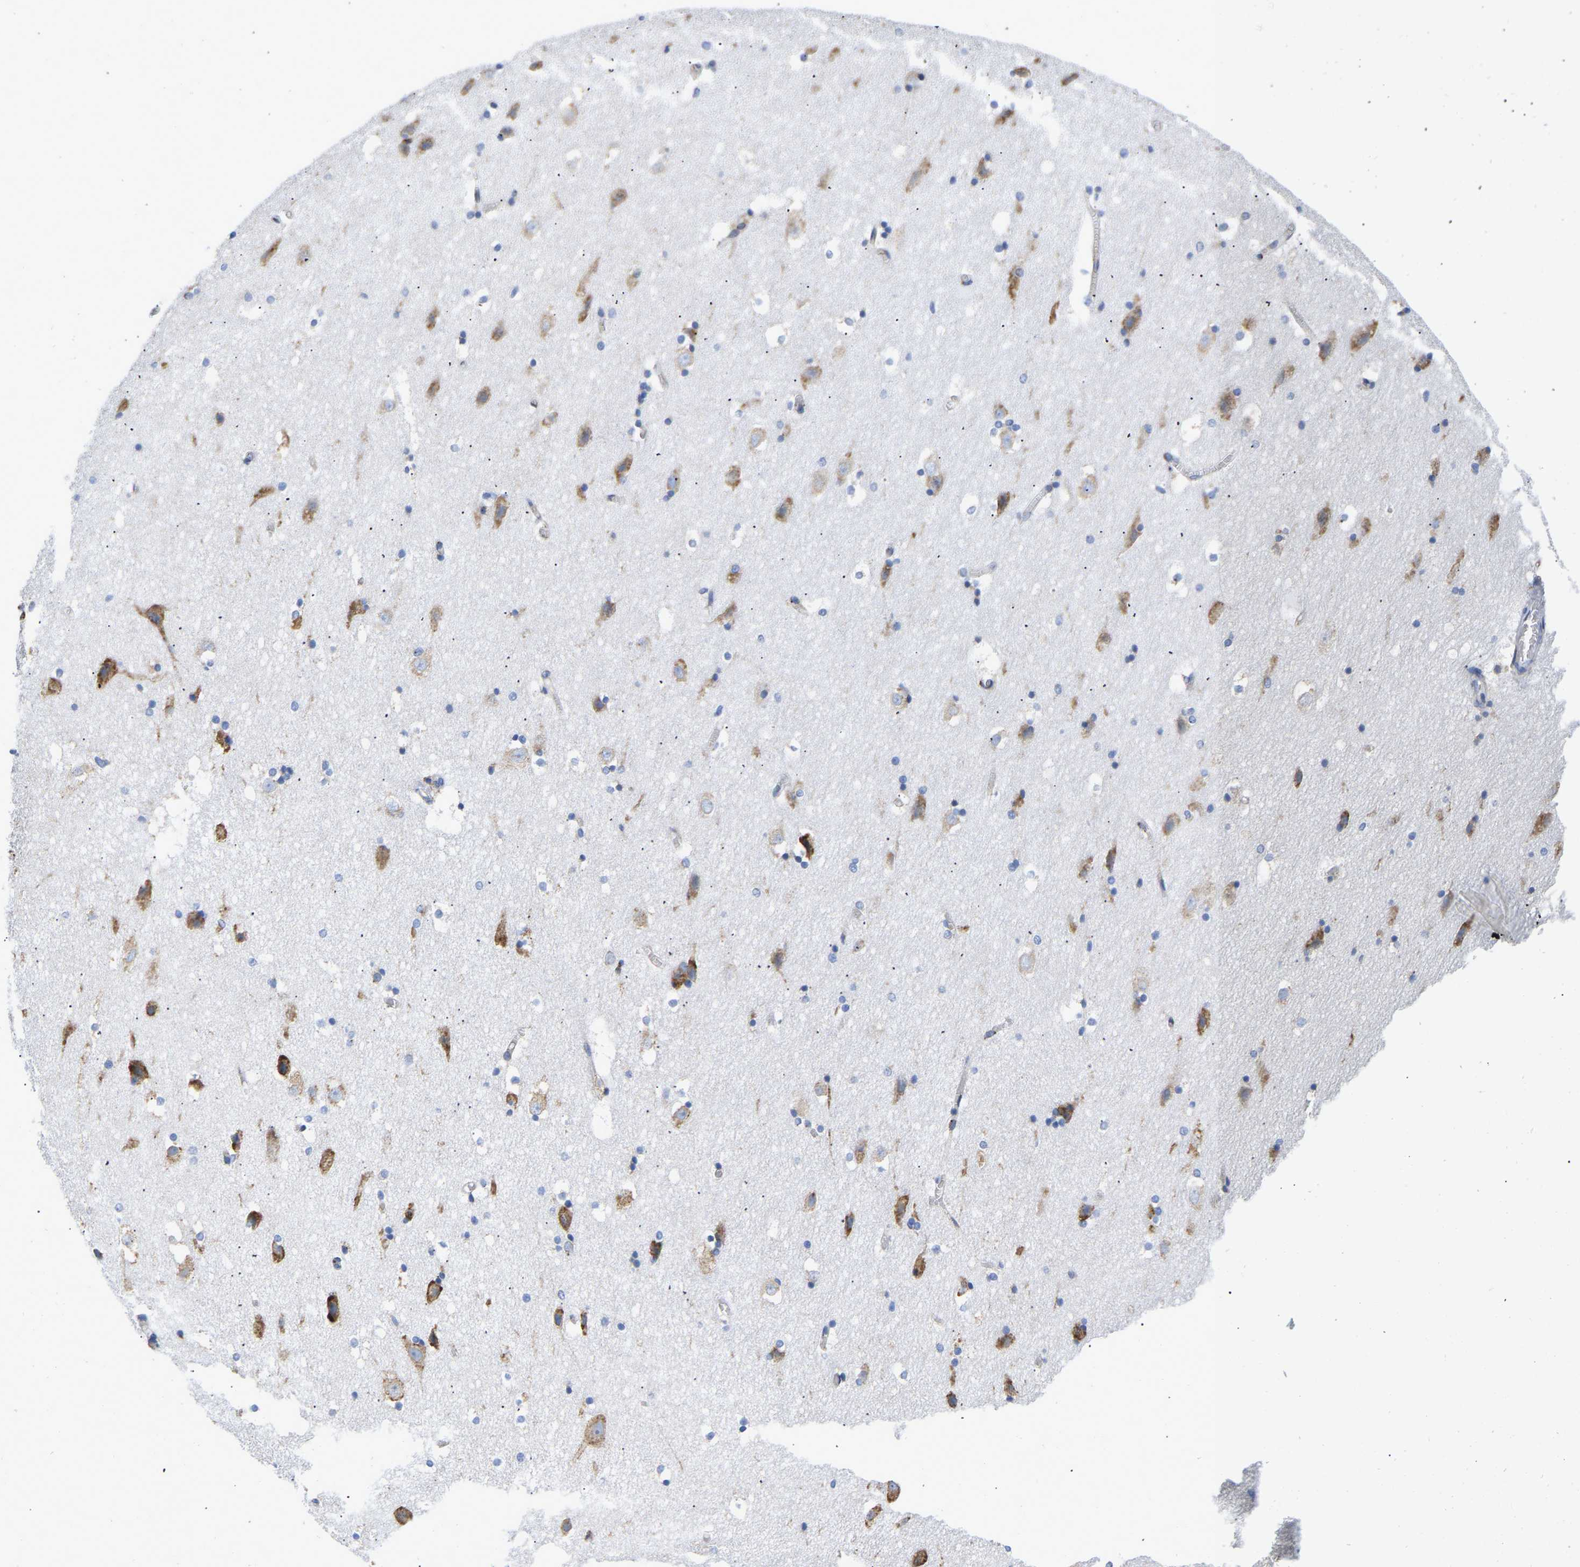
{"staining": {"intensity": "moderate", "quantity": "<25%", "location": "cytoplasmic/membranous"}, "tissue": "hippocampus", "cell_type": "Glial cells", "image_type": "normal", "snomed": [{"axis": "morphology", "description": "Normal tissue, NOS"}, {"axis": "topography", "description": "Hippocampus"}], "caption": "Hippocampus stained with IHC shows moderate cytoplasmic/membranous staining in approximately <25% of glial cells. The protein is shown in brown color, while the nuclei are stained blue.", "gene": "P4HB", "patient": {"sex": "male", "age": 45}}